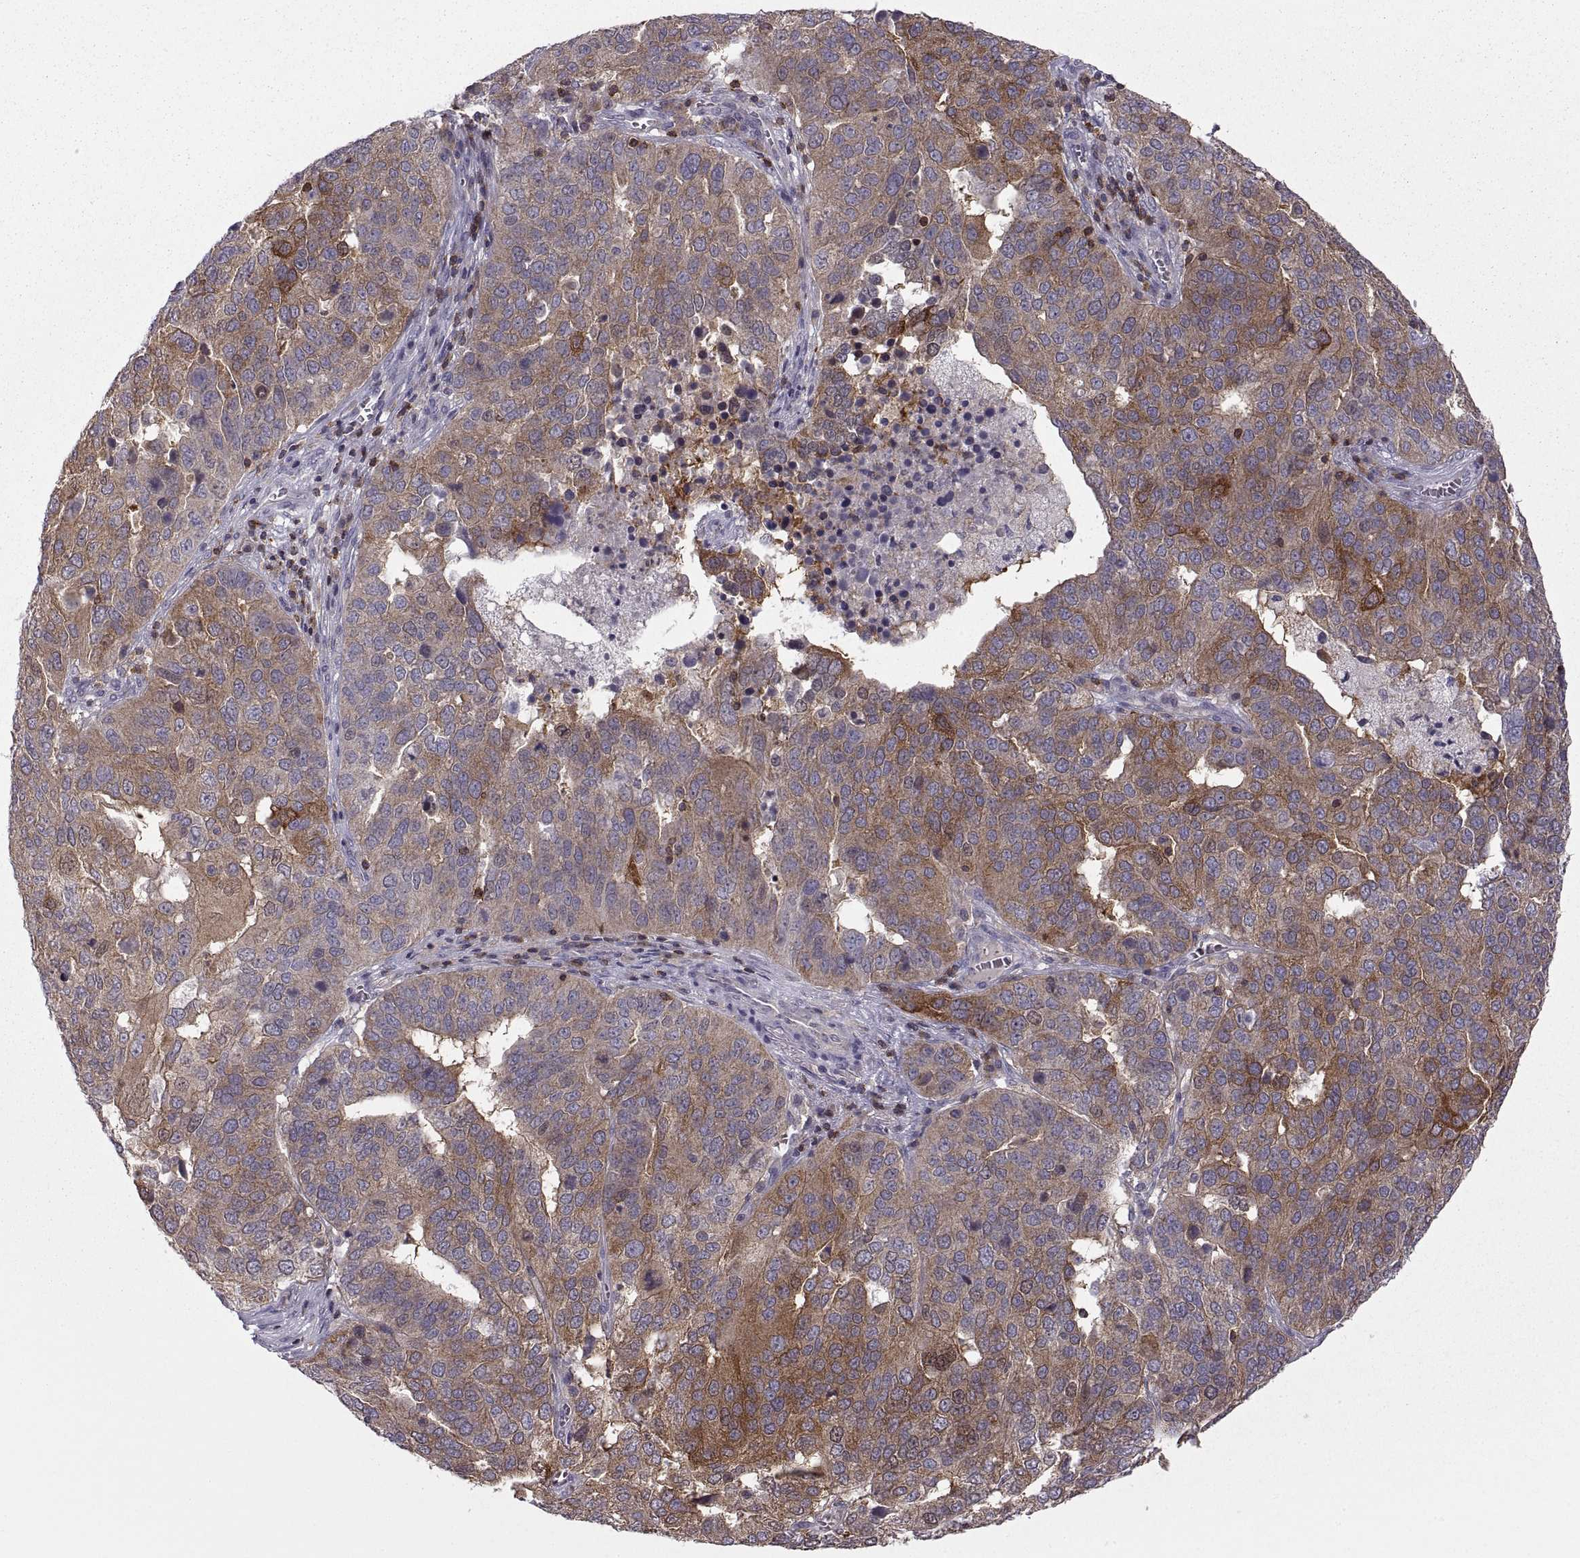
{"staining": {"intensity": "strong", "quantity": "<25%", "location": "cytoplasmic/membranous"}, "tissue": "ovarian cancer", "cell_type": "Tumor cells", "image_type": "cancer", "snomed": [{"axis": "morphology", "description": "Carcinoma, endometroid"}, {"axis": "topography", "description": "Soft tissue"}, {"axis": "topography", "description": "Ovary"}], "caption": "This image displays immunohistochemistry (IHC) staining of ovarian cancer, with medium strong cytoplasmic/membranous staining in approximately <25% of tumor cells.", "gene": "EZR", "patient": {"sex": "female", "age": 52}}